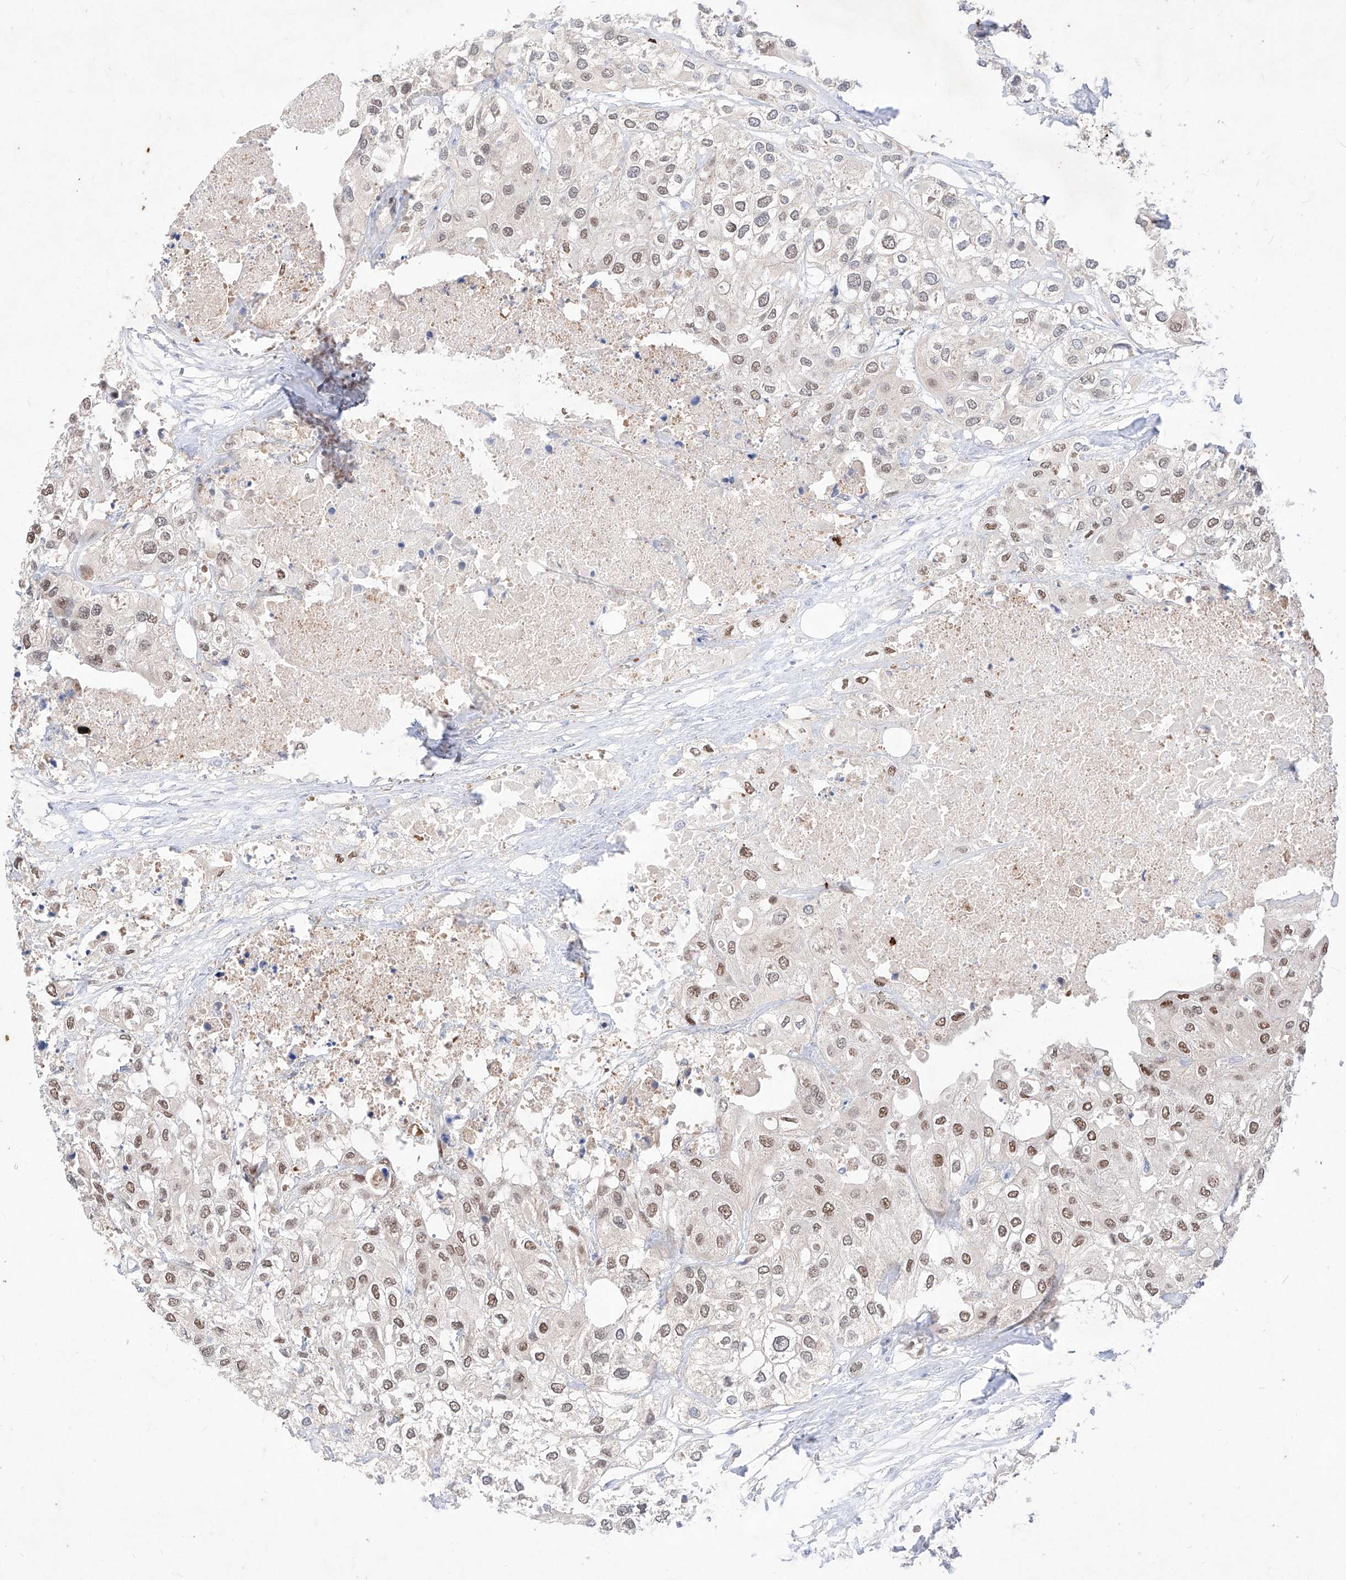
{"staining": {"intensity": "moderate", "quantity": "25%-75%", "location": "nuclear"}, "tissue": "urothelial cancer", "cell_type": "Tumor cells", "image_type": "cancer", "snomed": [{"axis": "morphology", "description": "Urothelial carcinoma, High grade"}, {"axis": "topography", "description": "Urinary bladder"}], "caption": "Immunohistochemistry staining of urothelial cancer, which displays medium levels of moderate nuclear expression in about 25%-75% of tumor cells indicating moderate nuclear protein expression. The staining was performed using DAB (brown) for protein detection and nuclei were counterstained in hematoxylin (blue).", "gene": "TSNAX", "patient": {"sex": "male", "age": 64}}